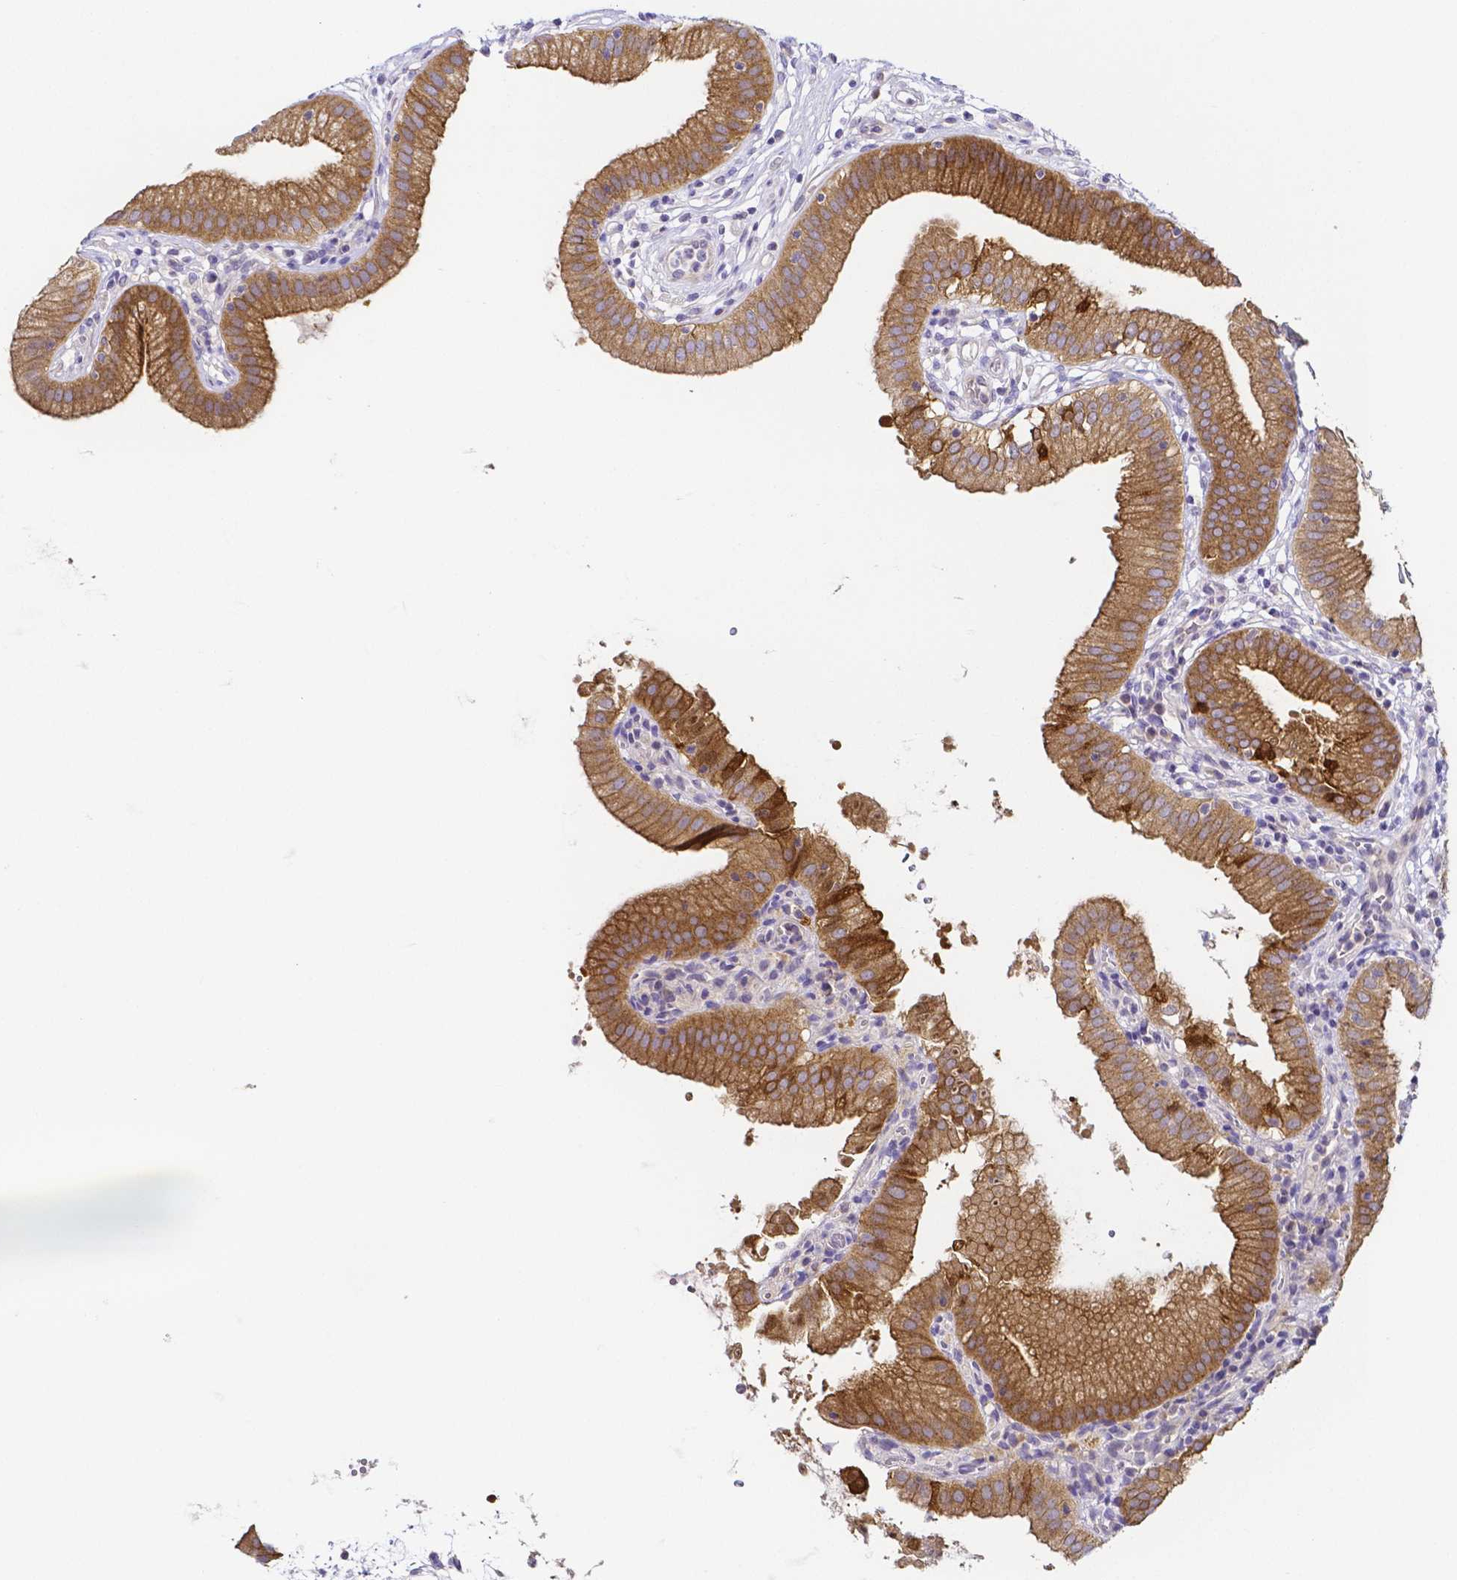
{"staining": {"intensity": "moderate", "quantity": ">75%", "location": "cytoplasmic/membranous"}, "tissue": "gallbladder", "cell_type": "Glandular cells", "image_type": "normal", "snomed": [{"axis": "morphology", "description": "Normal tissue, NOS"}, {"axis": "topography", "description": "Gallbladder"}], "caption": "Protein analysis of benign gallbladder demonstrates moderate cytoplasmic/membranous positivity in about >75% of glandular cells.", "gene": "PKP3", "patient": {"sex": "female", "age": 65}}